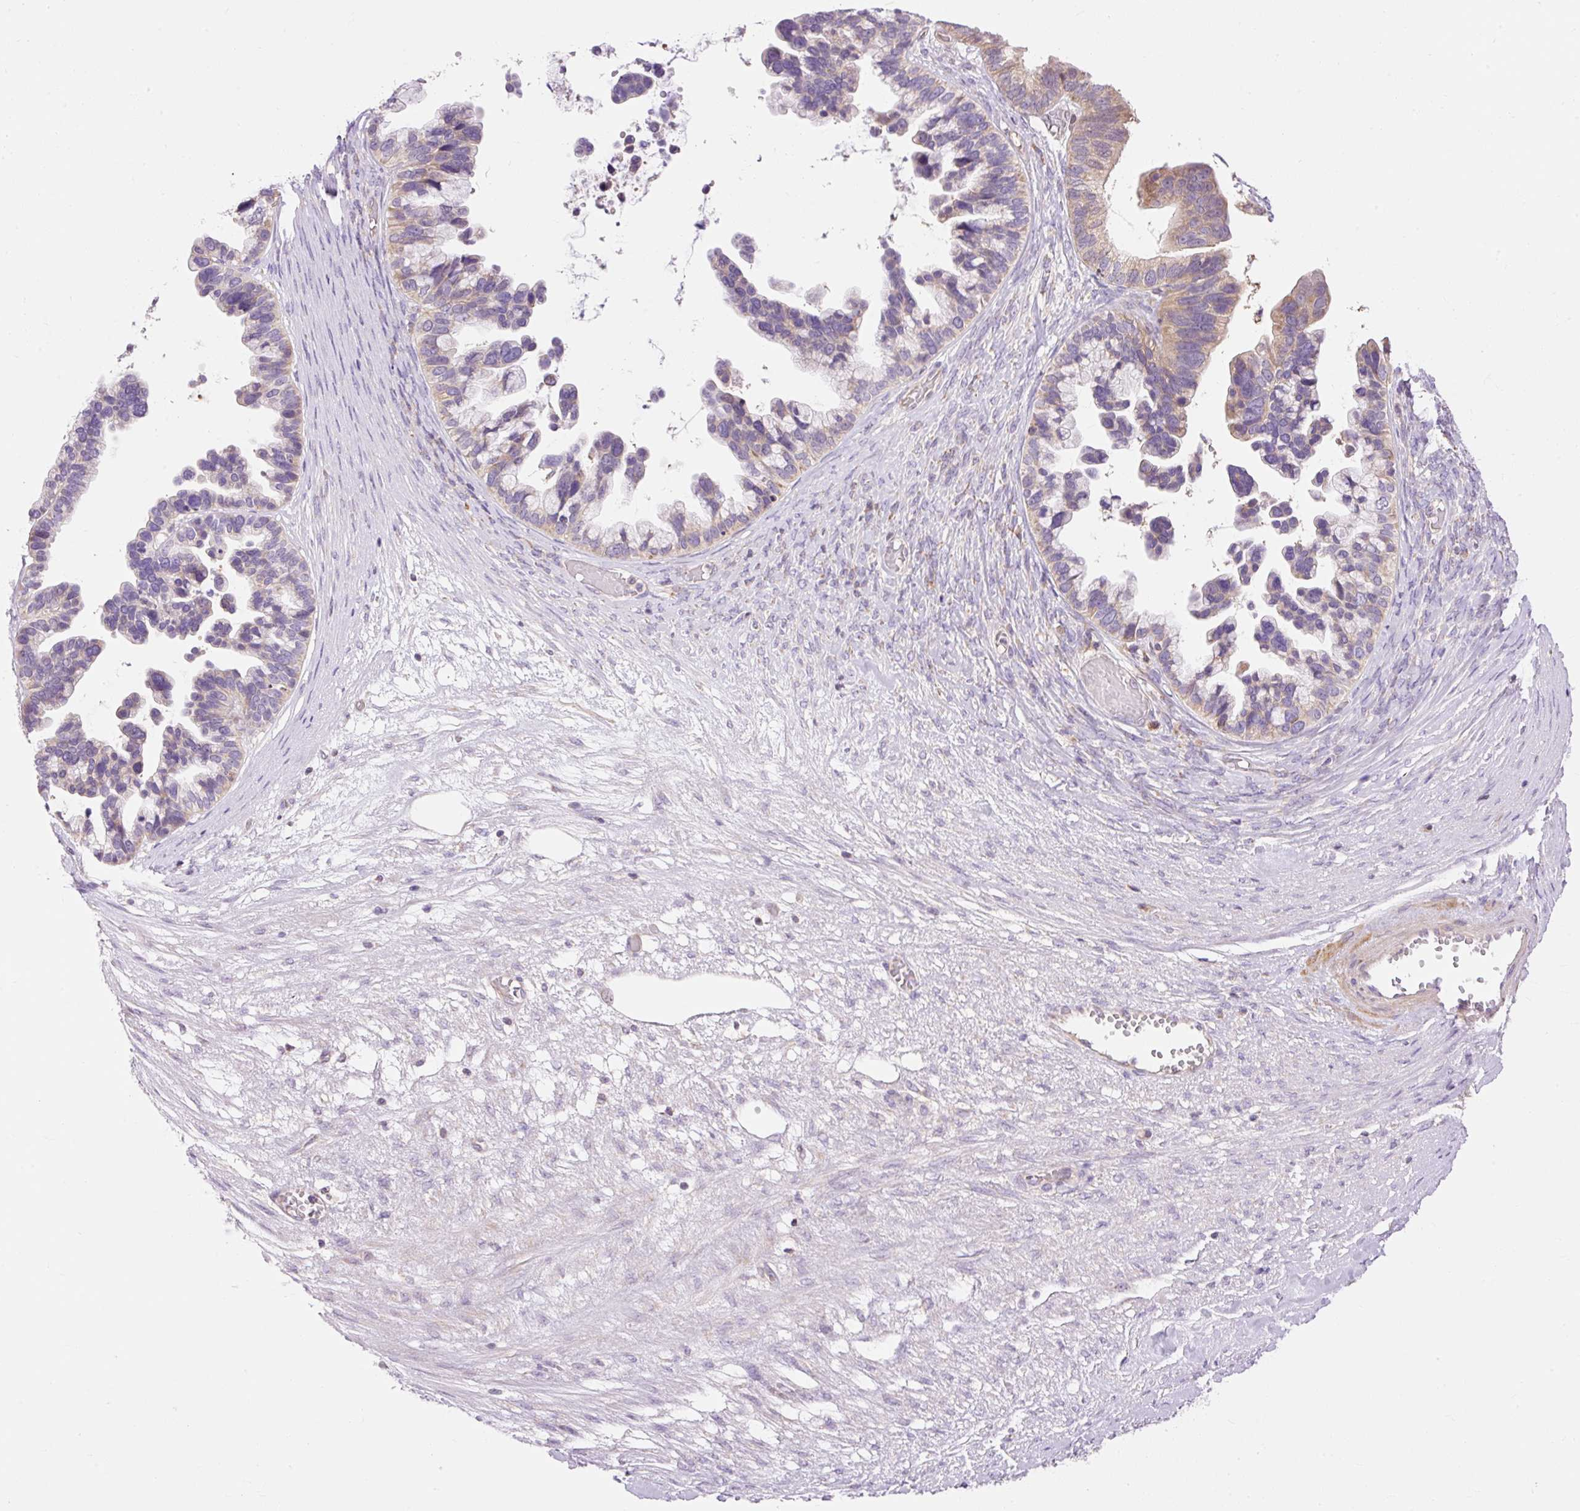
{"staining": {"intensity": "moderate", "quantity": "25%-75%", "location": "cytoplasmic/membranous"}, "tissue": "ovarian cancer", "cell_type": "Tumor cells", "image_type": "cancer", "snomed": [{"axis": "morphology", "description": "Cystadenocarcinoma, serous, NOS"}, {"axis": "topography", "description": "Ovary"}], "caption": "Ovarian cancer stained for a protein (brown) demonstrates moderate cytoplasmic/membranous positive staining in approximately 25%-75% of tumor cells.", "gene": "IMMT", "patient": {"sex": "female", "age": 56}}